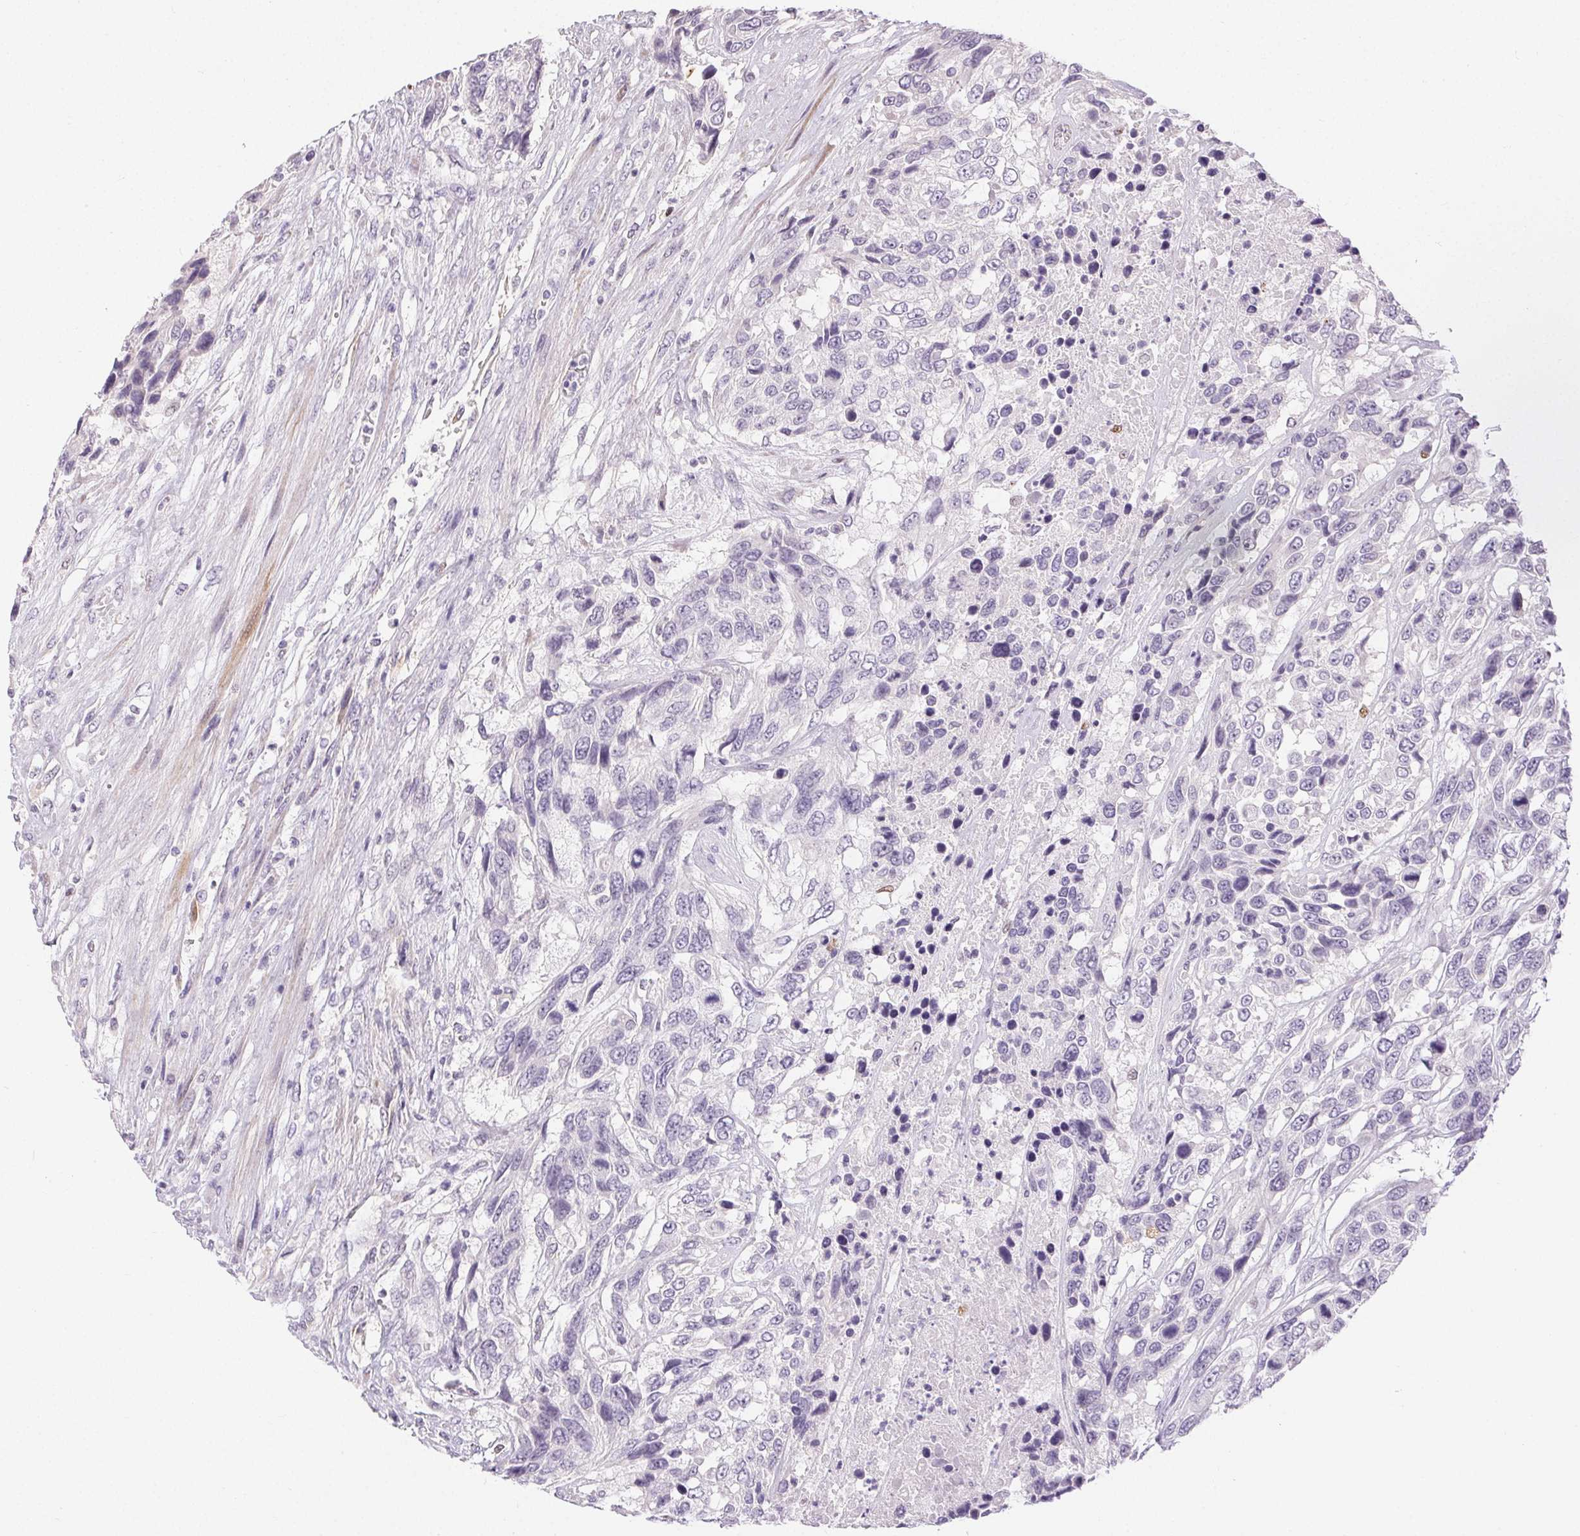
{"staining": {"intensity": "negative", "quantity": "none", "location": "none"}, "tissue": "urothelial cancer", "cell_type": "Tumor cells", "image_type": "cancer", "snomed": [{"axis": "morphology", "description": "Urothelial carcinoma, High grade"}, {"axis": "topography", "description": "Urinary bladder"}], "caption": "Urothelial carcinoma (high-grade) stained for a protein using immunohistochemistry displays no staining tumor cells.", "gene": "RPGRIP1", "patient": {"sex": "female", "age": 70}}